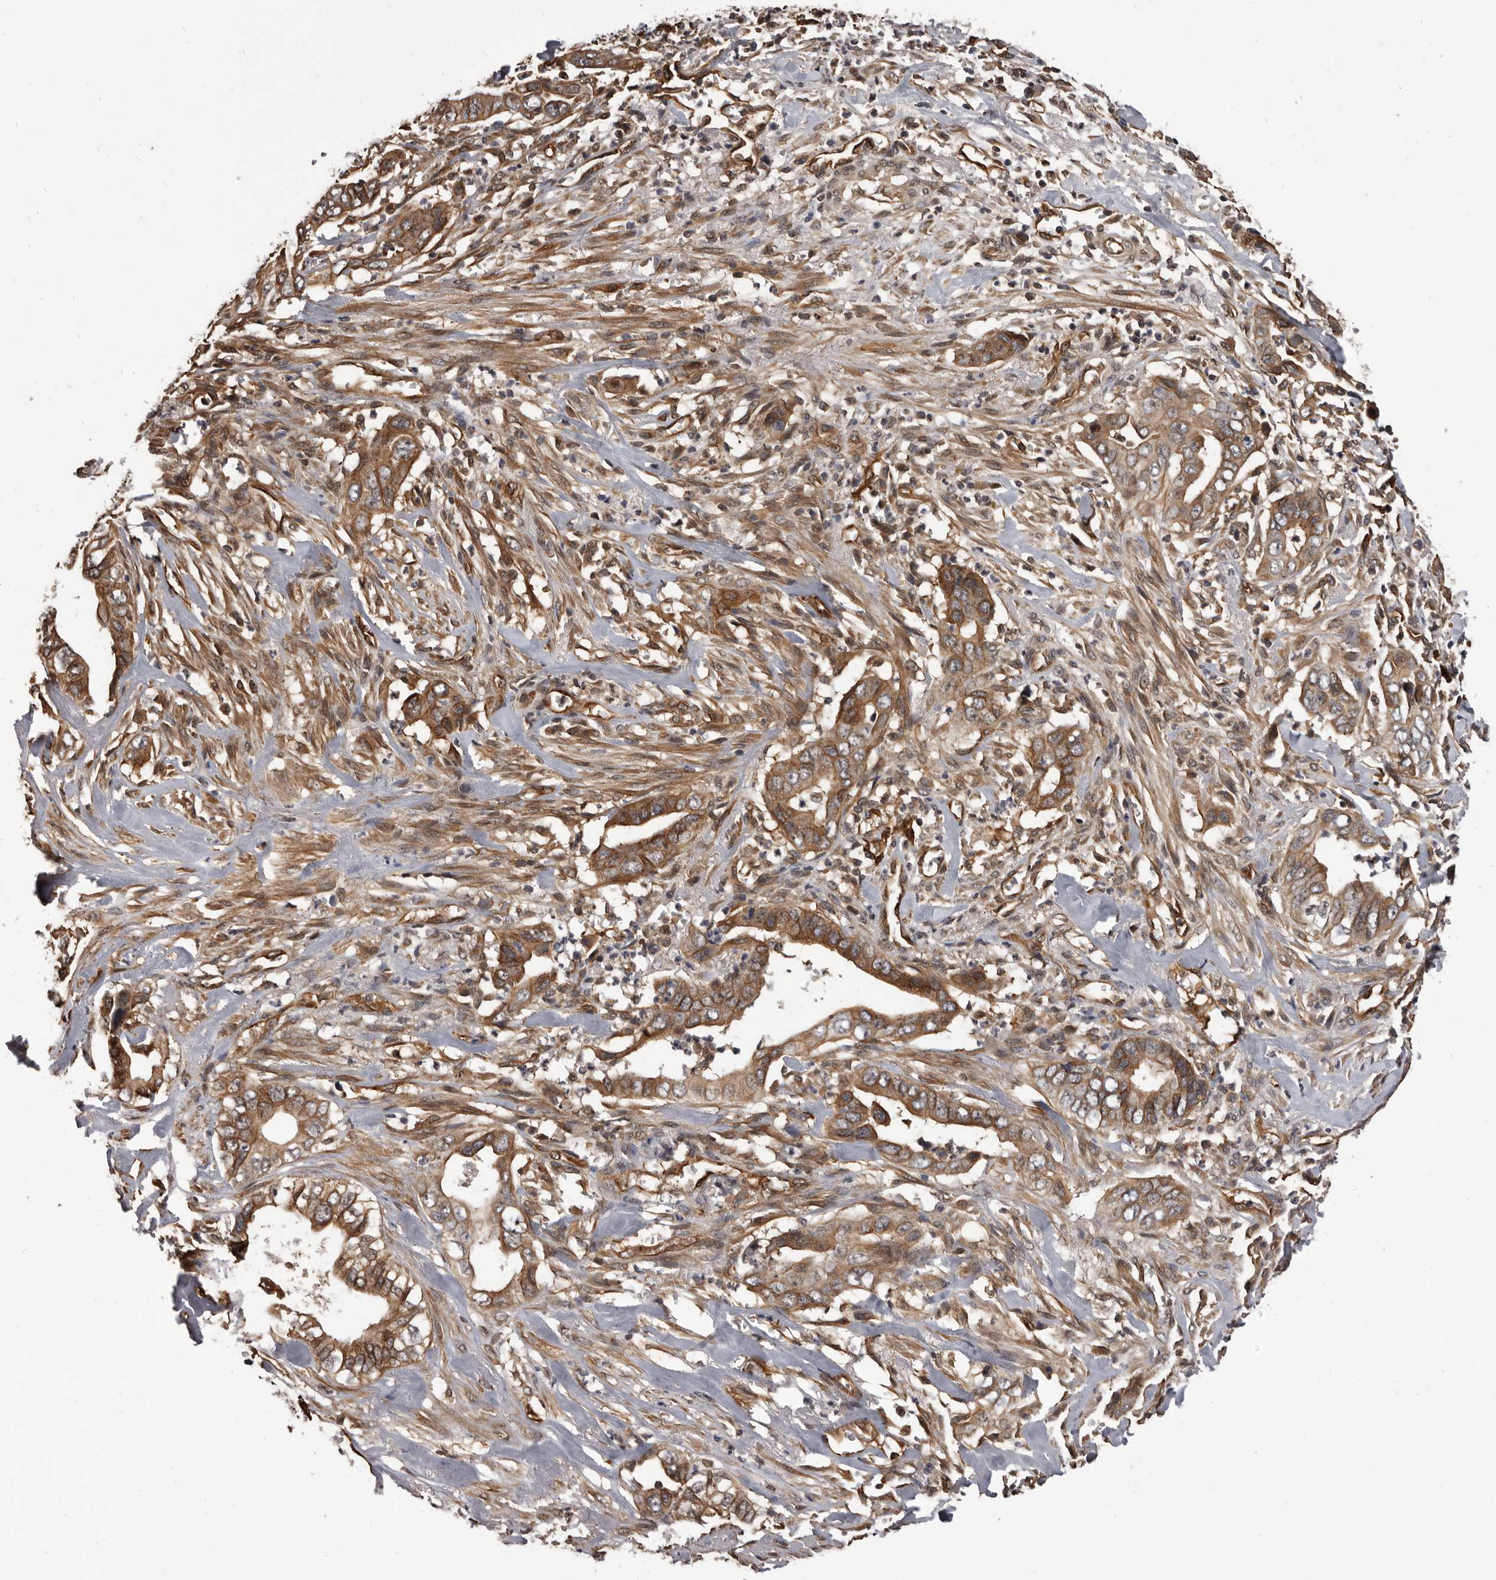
{"staining": {"intensity": "moderate", "quantity": ">75%", "location": "cytoplasmic/membranous"}, "tissue": "liver cancer", "cell_type": "Tumor cells", "image_type": "cancer", "snomed": [{"axis": "morphology", "description": "Cholangiocarcinoma"}, {"axis": "topography", "description": "Liver"}], "caption": "Protein staining of liver cancer tissue displays moderate cytoplasmic/membranous staining in about >75% of tumor cells. (DAB (3,3'-diaminobenzidine) = brown stain, brightfield microscopy at high magnification).", "gene": "ADAMTS20", "patient": {"sex": "female", "age": 79}}